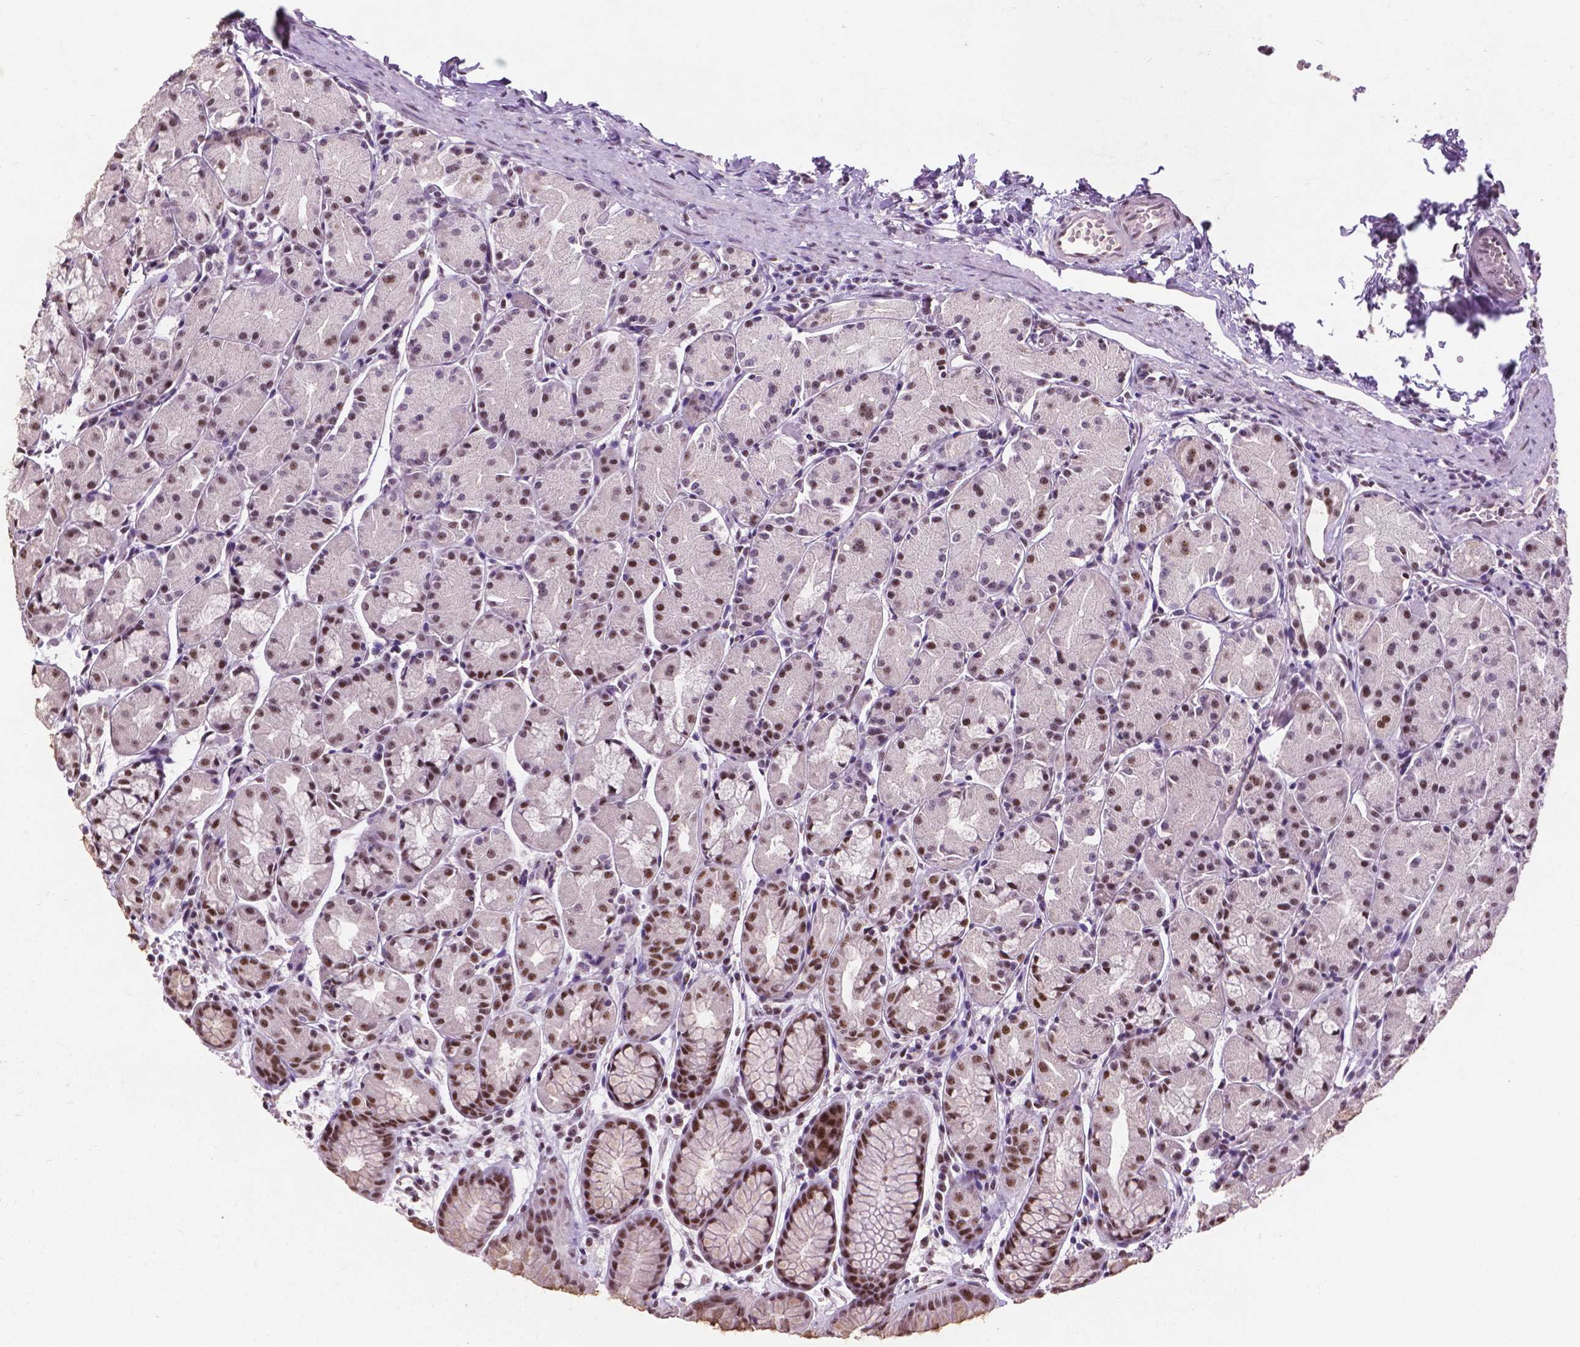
{"staining": {"intensity": "moderate", "quantity": "25%-75%", "location": "nuclear"}, "tissue": "stomach", "cell_type": "Glandular cells", "image_type": "normal", "snomed": [{"axis": "morphology", "description": "Normal tissue, NOS"}, {"axis": "topography", "description": "Stomach, upper"}], "caption": "Immunohistochemistry (IHC) image of benign stomach: stomach stained using IHC displays medium levels of moderate protein expression localized specifically in the nuclear of glandular cells, appearing as a nuclear brown color.", "gene": "COIL", "patient": {"sex": "male", "age": 47}}